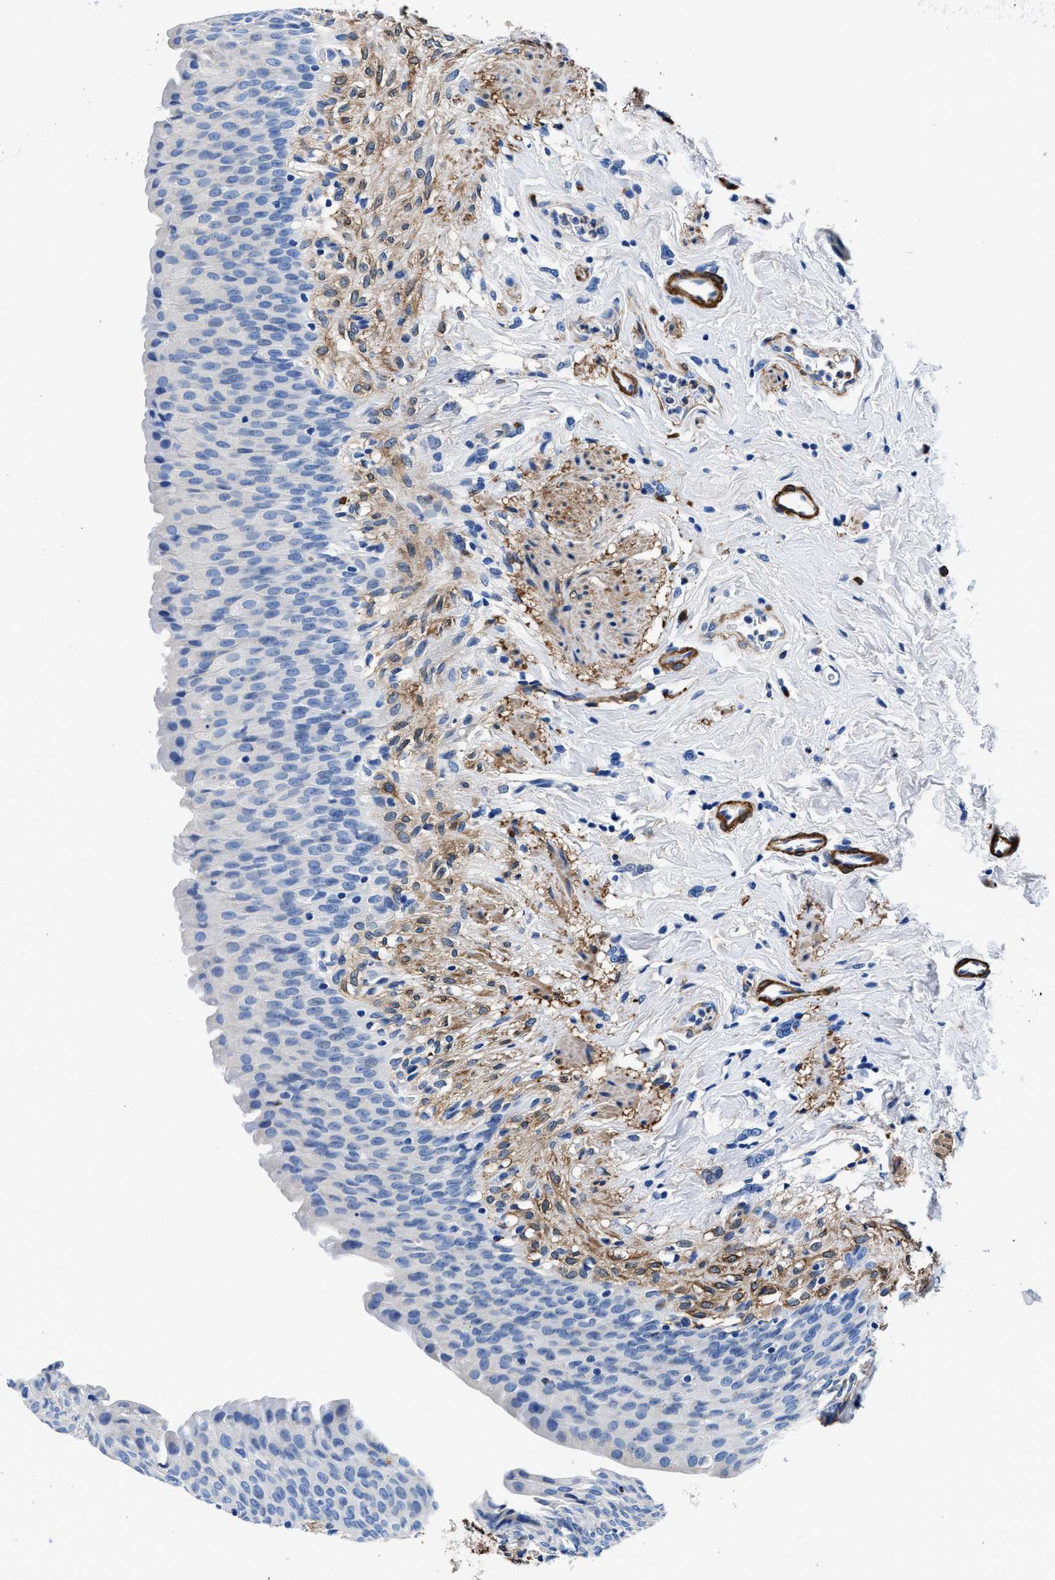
{"staining": {"intensity": "negative", "quantity": "none", "location": "none"}, "tissue": "urinary bladder", "cell_type": "Urothelial cells", "image_type": "normal", "snomed": [{"axis": "morphology", "description": "Normal tissue, NOS"}, {"axis": "topography", "description": "Urinary bladder"}], "caption": "This is an immunohistochemistry (IHC) histopathology image of normal urinary bladder. There is no expression in urothelial cells.", "gene": "TEX261", "patient": {"sex": "female", "age": 79}}